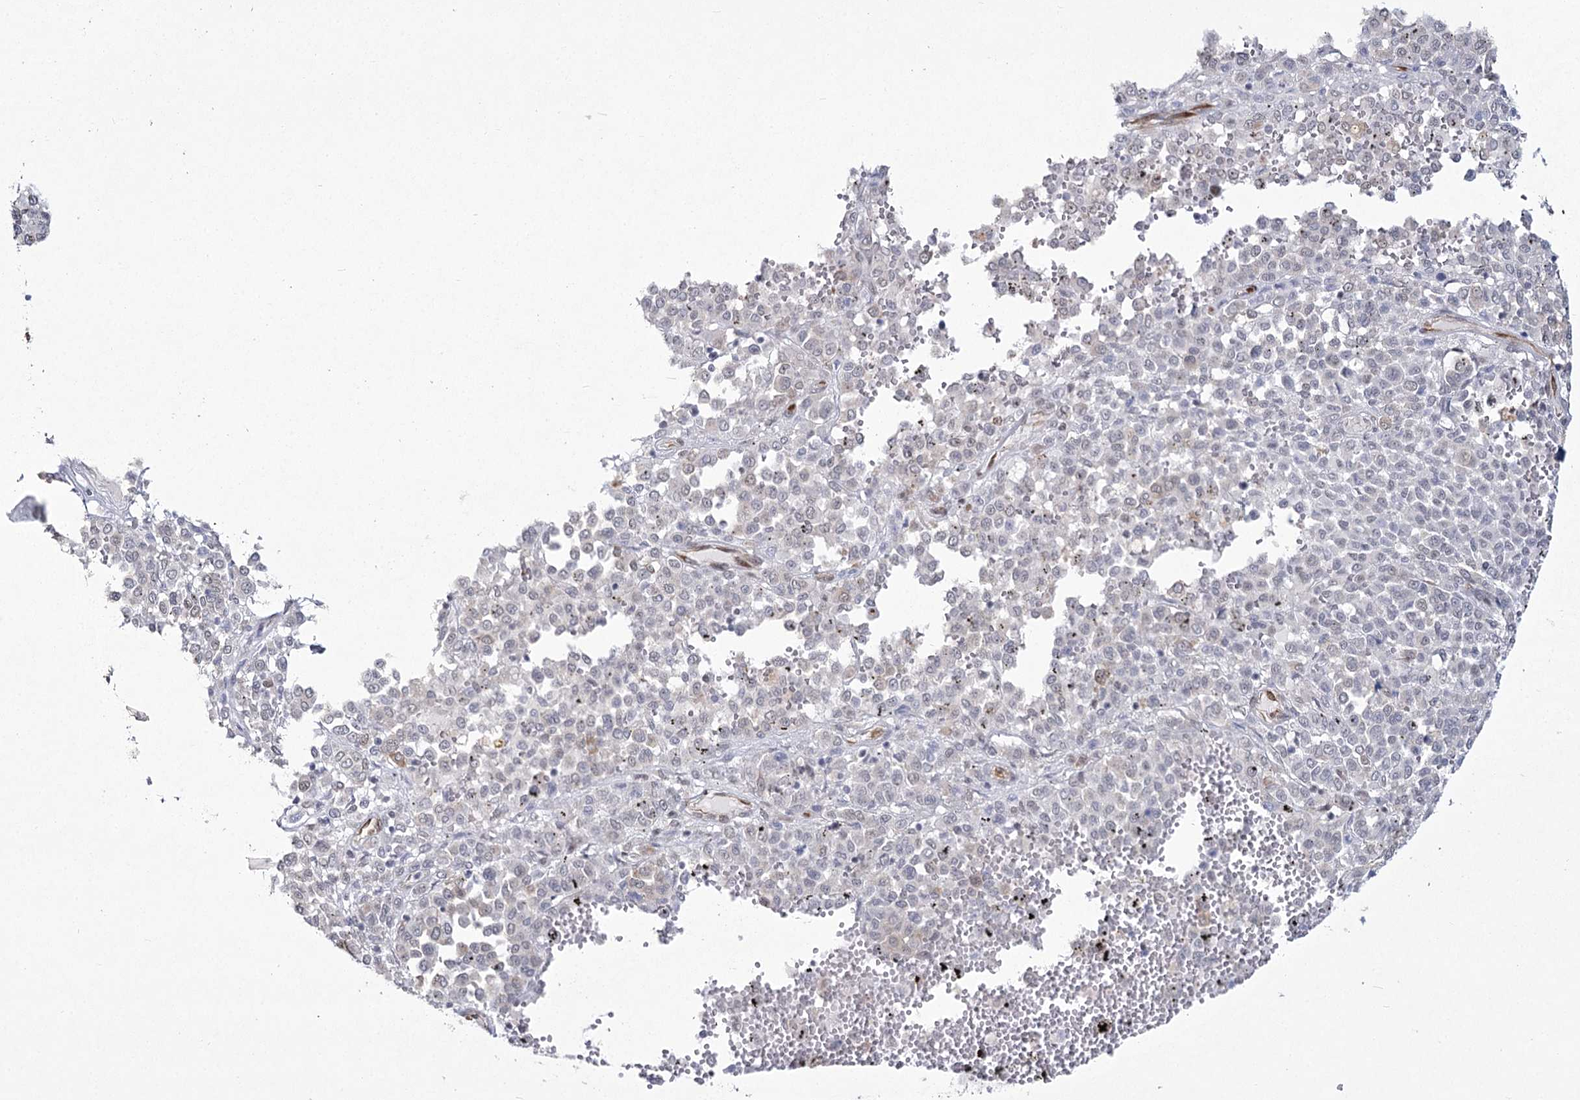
{"staining": {"intensity": "negative", "quantity": "none", "location": "none"}, "tissue": "melanoma", "cell_type": "Tumor cells", "image_type": "cancer", "snomed": [{"axis": "morphology", "description": "Malignant melanoma, Metastatic site"}, {"axis": "topography", "description": "Pancreas"}], "caption": "Immunohistochemistry (IHC) micrograph of malignant melanoma (metastatic site) stained for a protein (brown), which shows no expression in tumor cells.", "gene": "YBX3", "patient": {"sex": "female", "age": 30}}